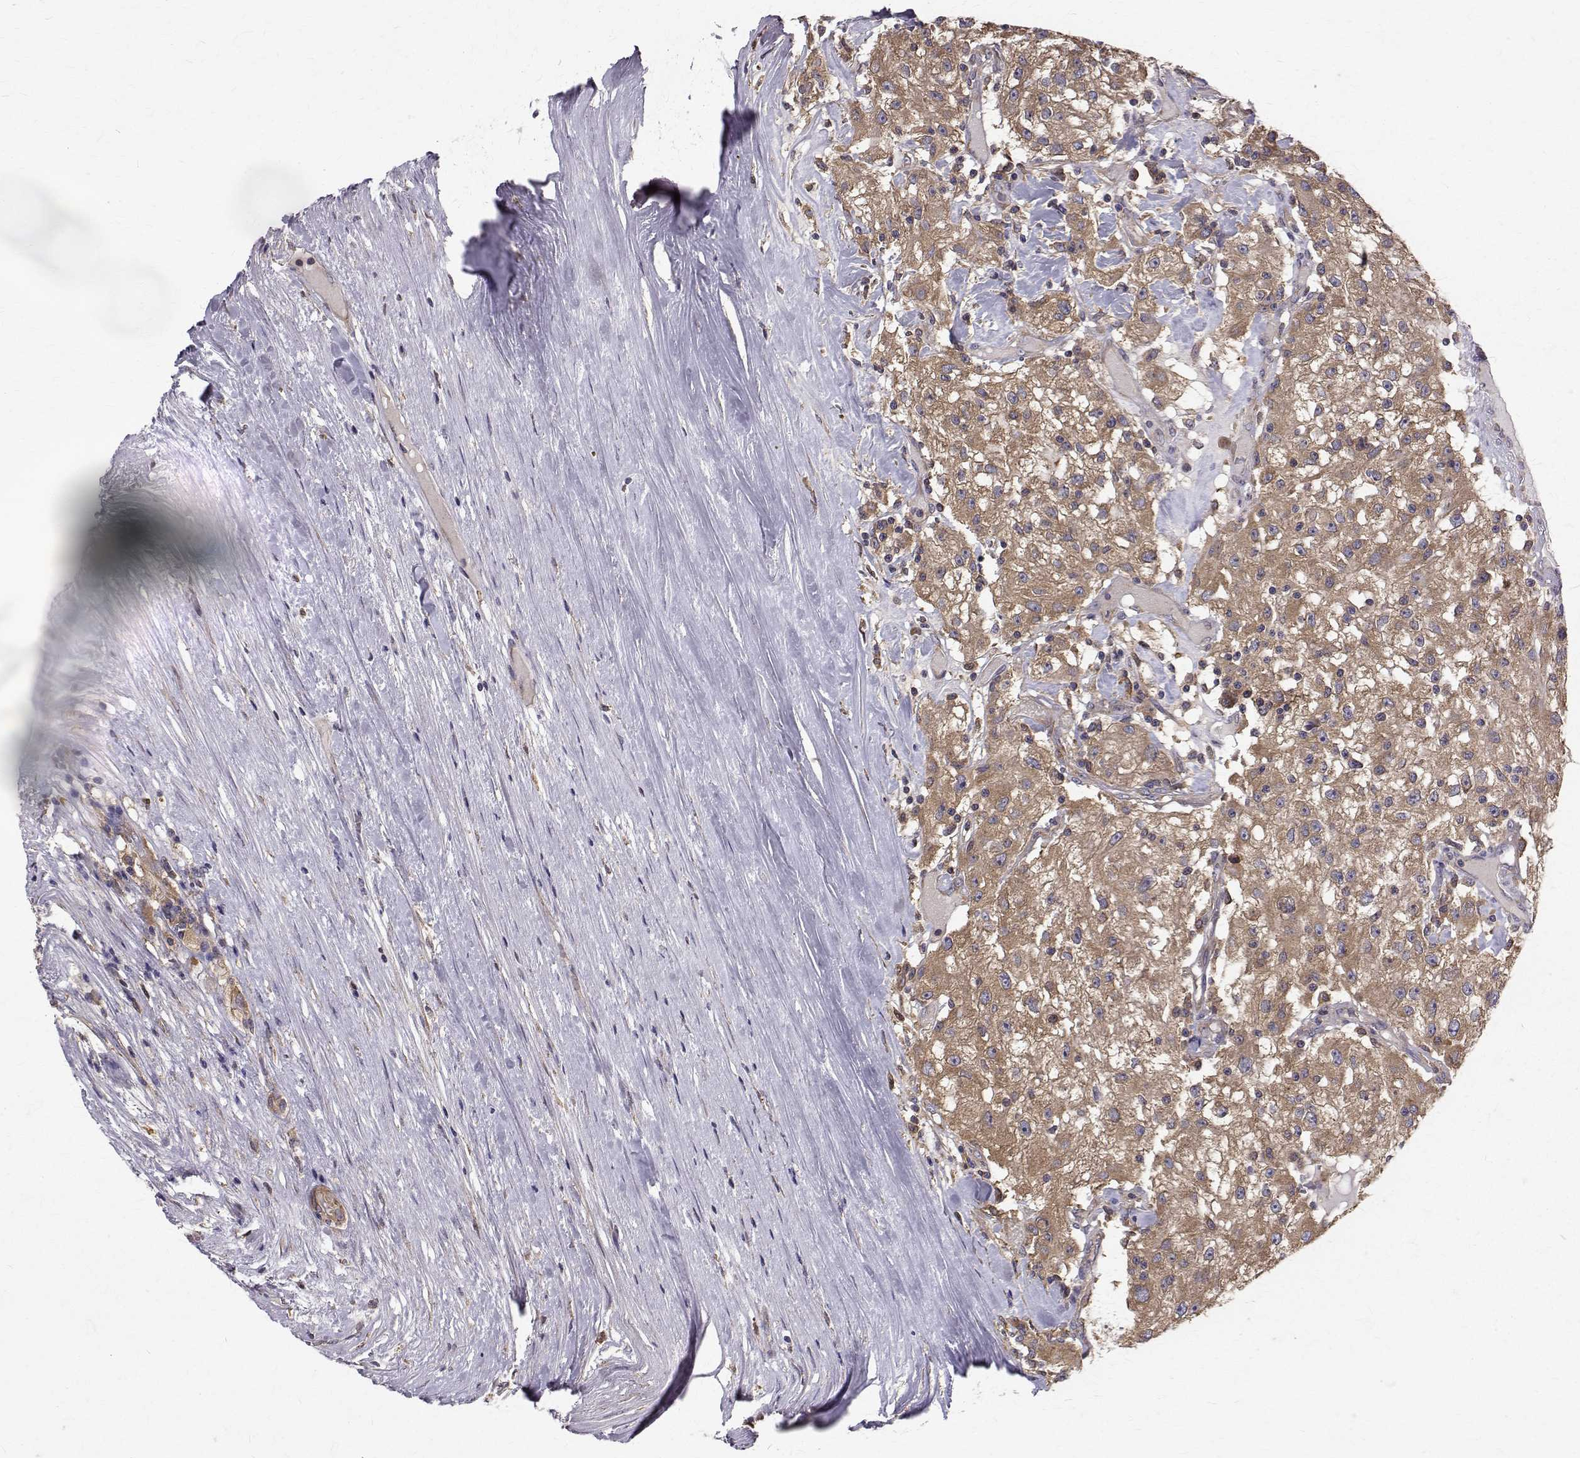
{"staining": {"intensity": "moderate", "quantity": "25%-75%", "location": "cytoplasmic/membranous"}, "tissue": "renal cancer", "cell_type": "Tumor cells", "image_type": "cancer", "snomed": [{"axis": "morphology", "description": "Adenocarcinoma, NOS"}, {"axis": "topography", "description": "Kidney"}], "caption": "Renal cancer (adenocarcinoma) stained for a protein demonstrates moderate cytoplasmic/membranous positivity in tumor cells.", "gene": "FARSB", "patient": {"sex": "female", "age": 67}}